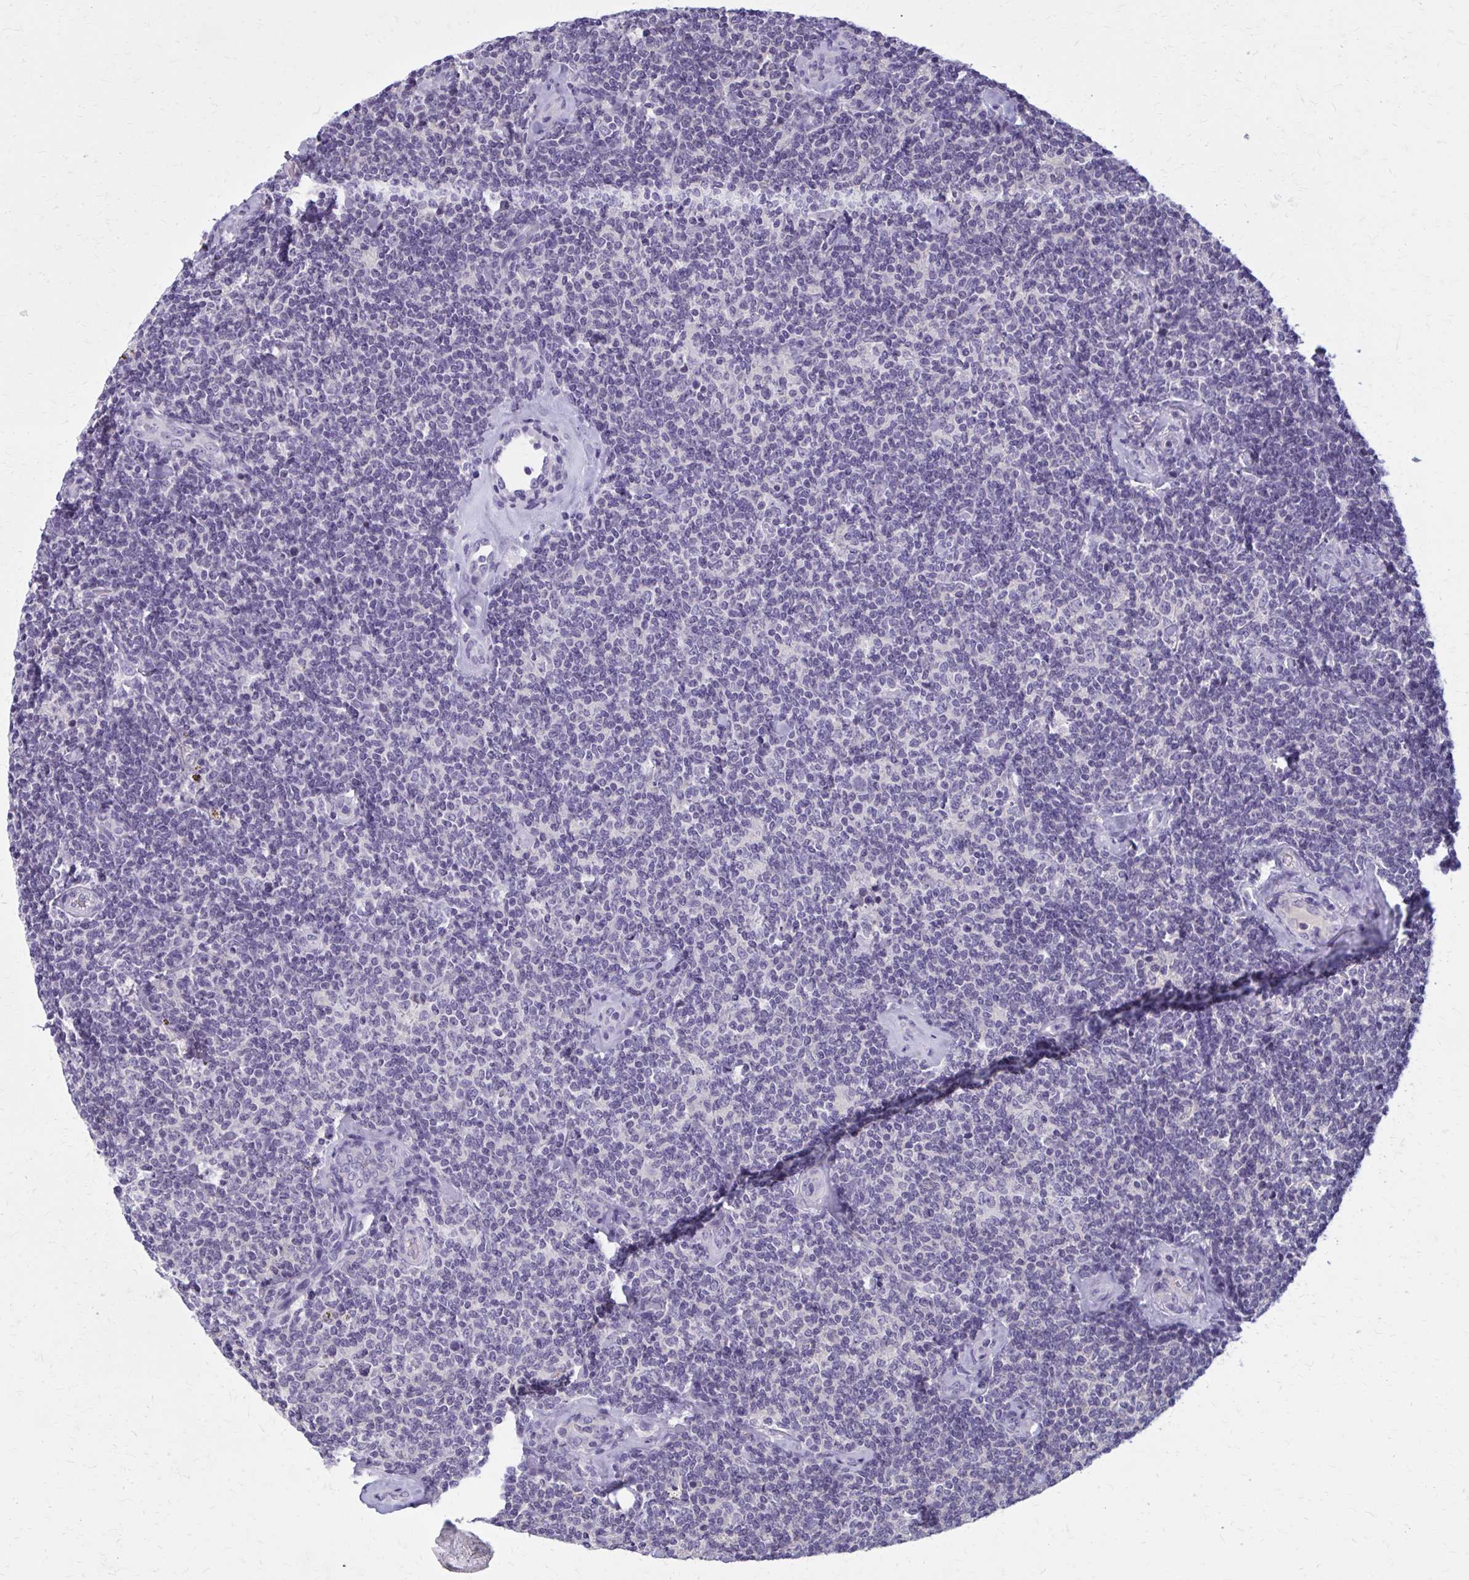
{"staining": {"intensity": "negative", "quantity": "none", "location": "none"}, "tissue": "lymphoma", "cell_type": "Tumor cells", "image_type": "cancer", "snomed": [{"axis": "morphology", "description": "Malignant lymphoma, non-Hodgkin's type, Low grade"}, {"axis": "topography", "description": "Lymph node"}], "caption": "A high-resolution micrograph shows IHC staining of low-grade malignant lymphoma, non-Hodgkin's type, which displays no significant staining in tumor cells. (Immunohistochemistry (ihc), brightfield microscopy, high magnification).", "gene": "OR4A47", "patient": {"sex": "female", "age": 56}}